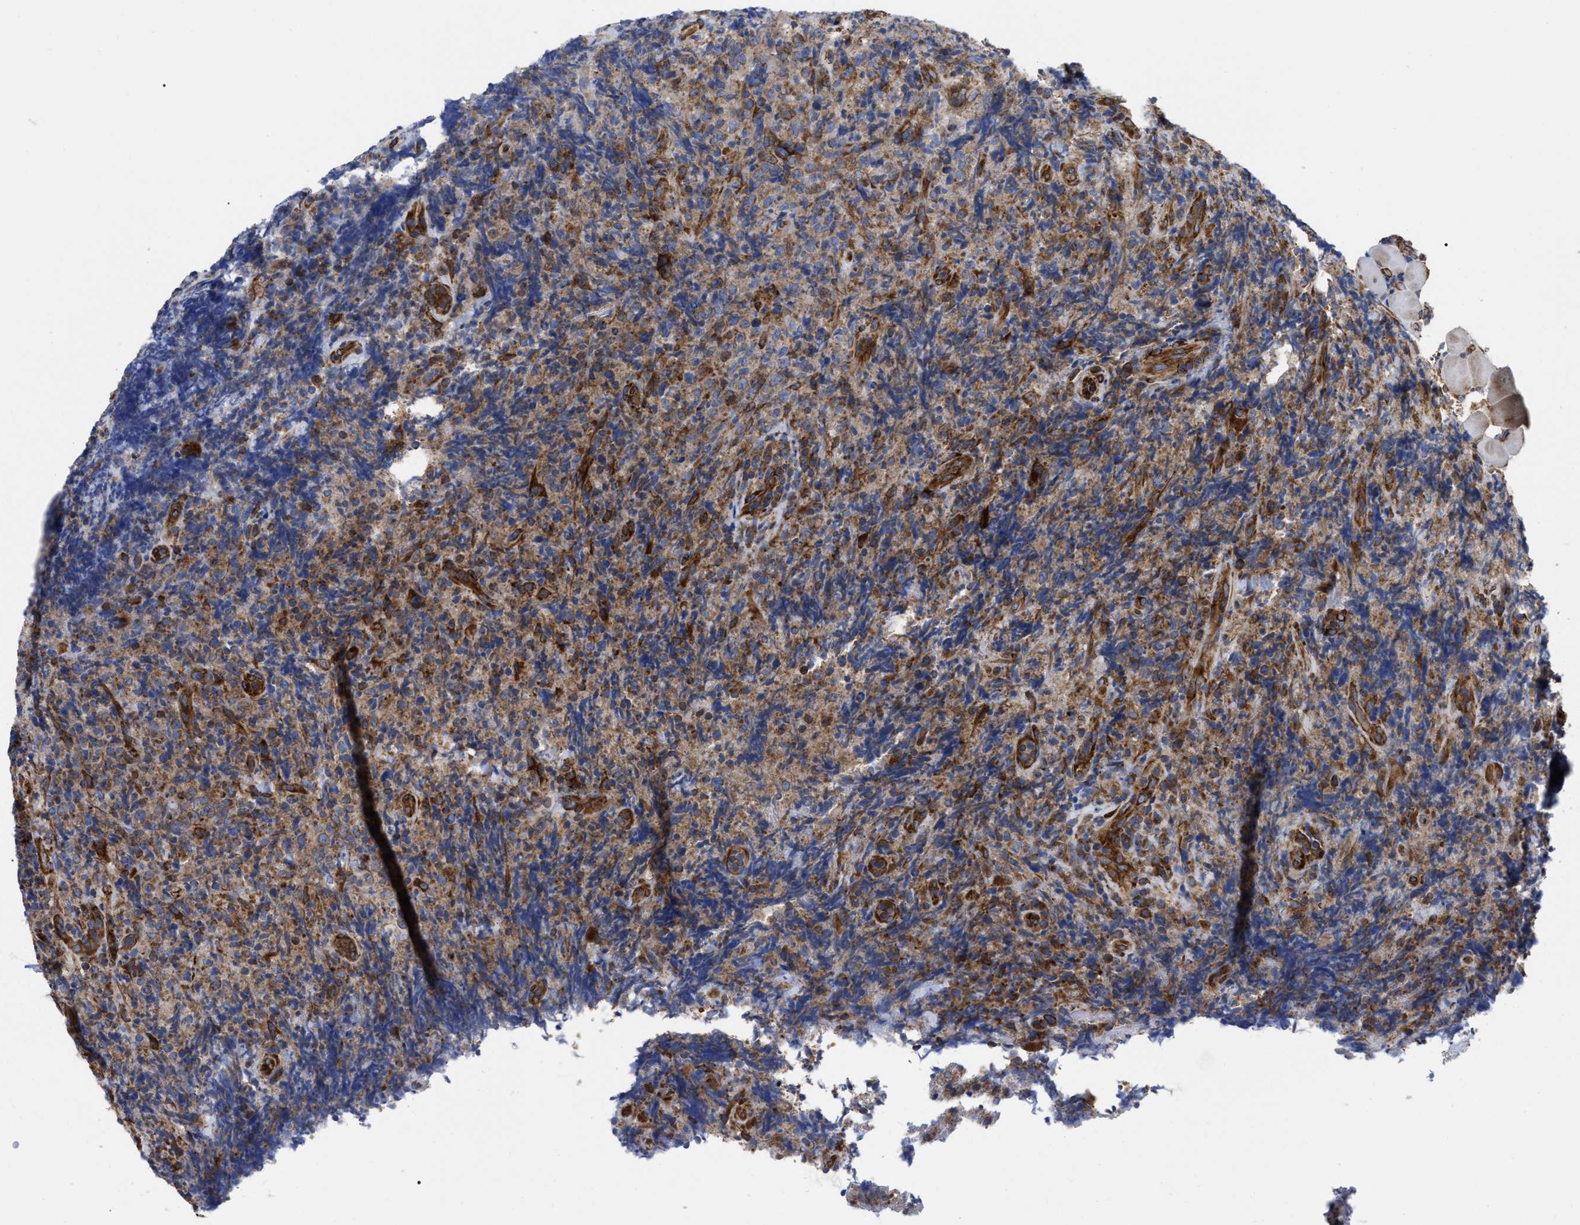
{"staining": {"intensity": "moderate", "quantity": ">75%", "location": "cytoplasmic/membranous"}, "tissue": "lymphoma", "cell_type": "Tumor cells", "image_type": "cancer", "snomed": [{"axis": "morphology", "description": "Malignant lymphoma, non-Hodgkin's type, High grade"}, {"axis": "topography", "description": "Tonsil"}], "caption": "Protein expression by immunohistochemistry (IHC) demonstrates moderate cytoplasmic/membranous expression in about >75% of tumor cells in lymphoma.", "gene": "FAM120A", "patient": {"sex": "female", "age": 36}}